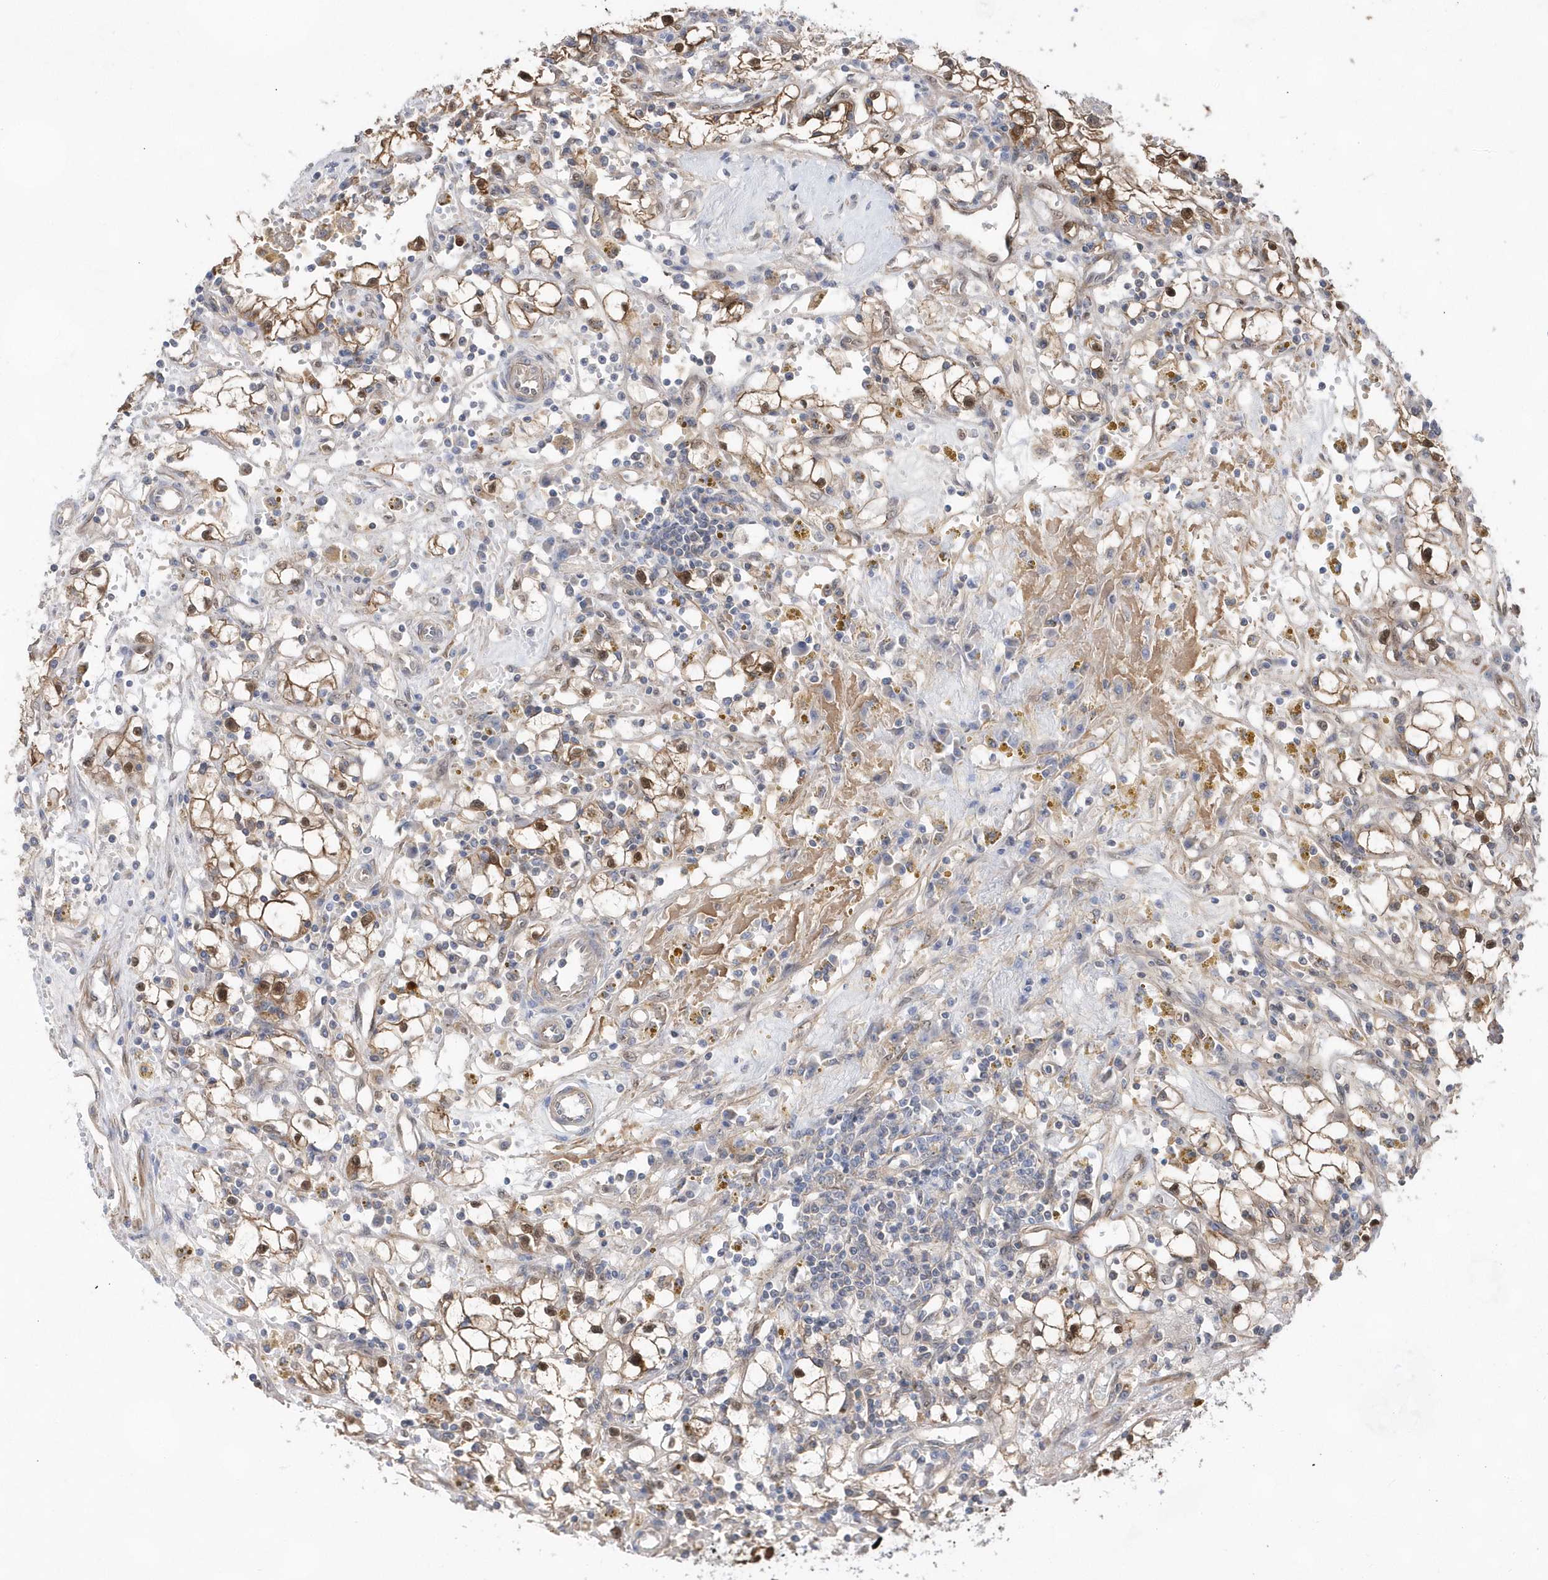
{"staining": {"intensity": "moderate", "quantity": ">75%", "location": "cytoplasmic/membranous,nuclear"}, "tissue": "renal cancer", "cell_type": "Tumor cells", "image_type": "cancer", "snomed": [{"axis": "morphology", "description": "Adenocarcinoma, NOS"}, {"axis": "topography", "description": "Kidney"}], "caption": "Renal cancer stained with immunohistochemistry (IHC) displays moderate cytoplasmic/membranous and nuclear expression in approximately >75% of tumor cells.", "gene": "BDH2", "patient": {"sex": "male", "age": 56}}